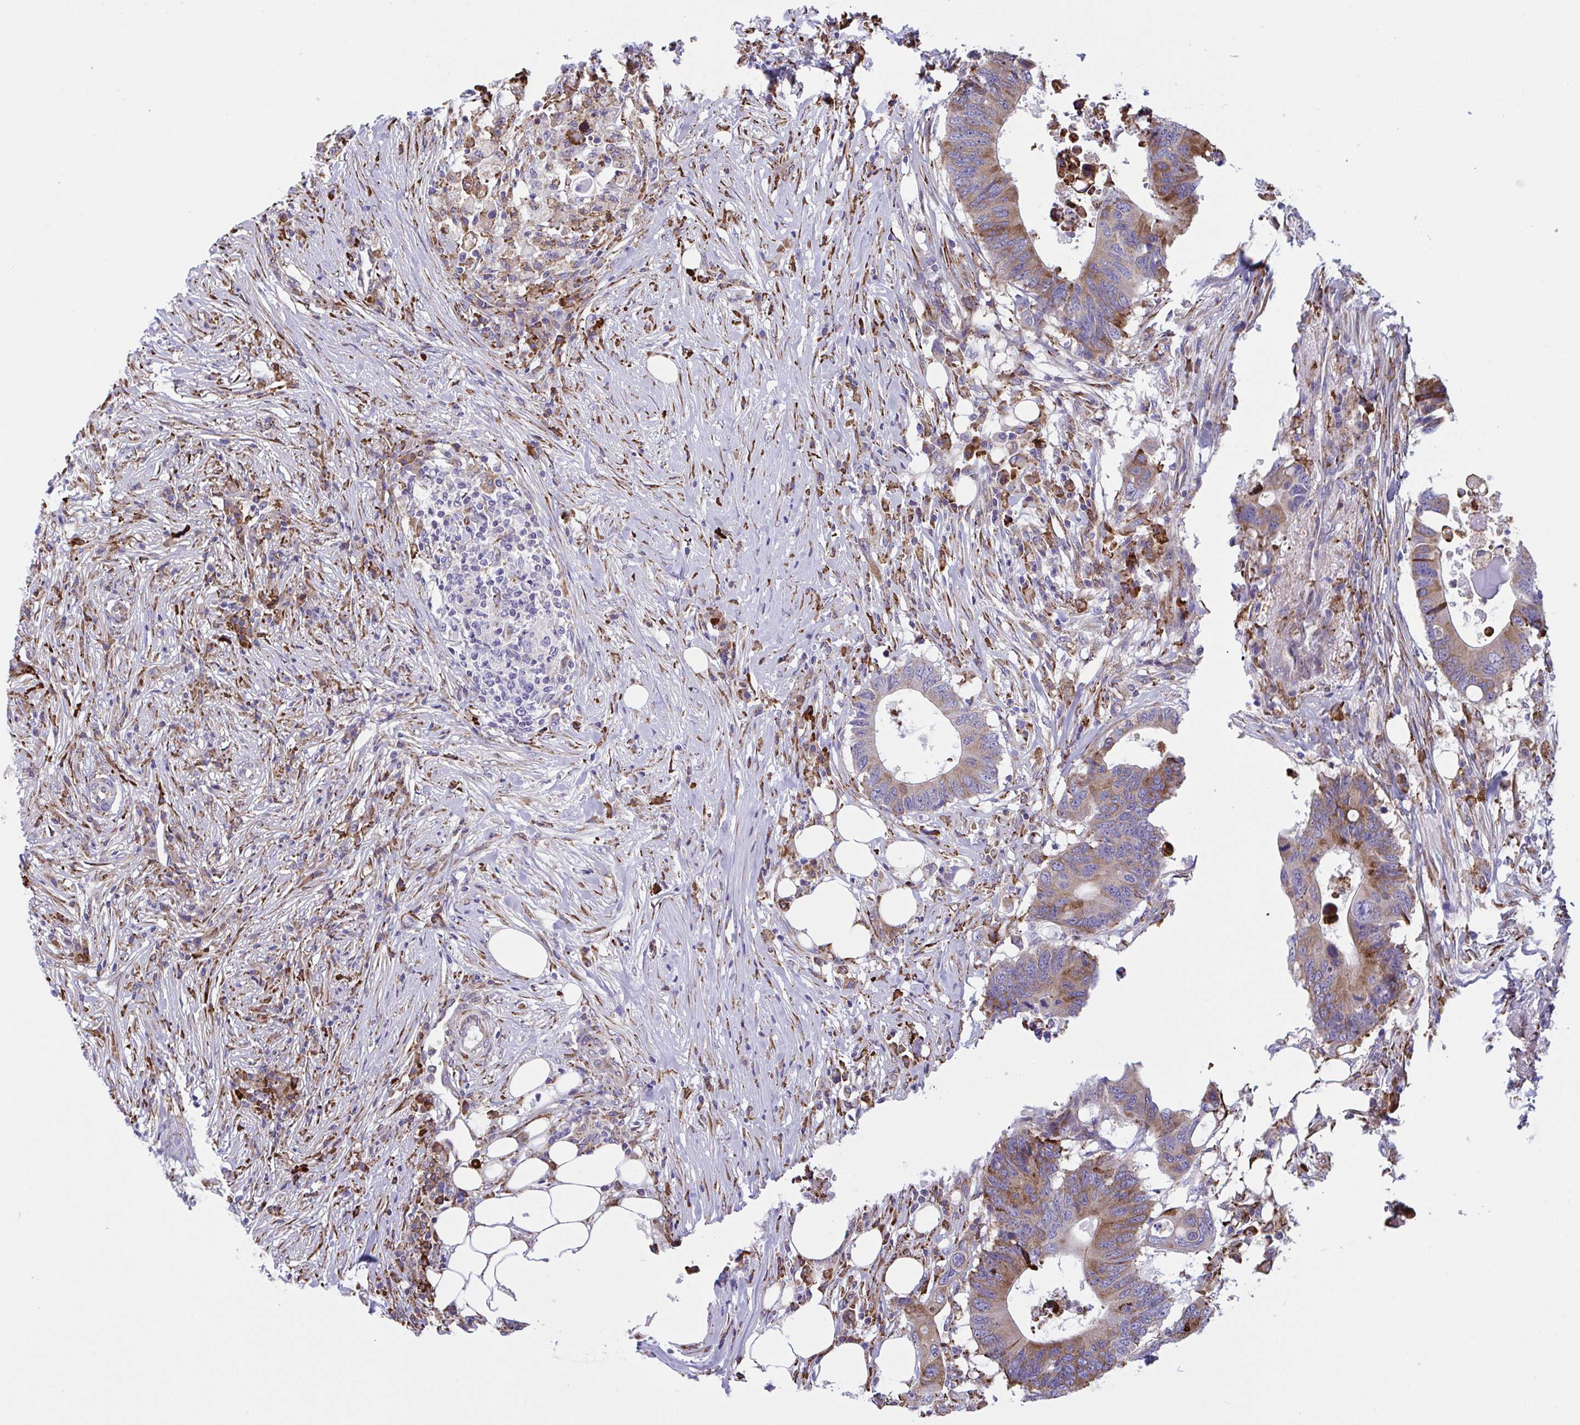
{"staining": {"intensity": "moderate", "quantity": ">75%", "location": "cytoplasmic/membranous"}, "tissue": "colorectal cancer", "cell_type": "Tumor cells", "image_type": "cancer", "snomed": [{"axis": "morphology", "description": "Adenocarcinoma, NOS"}, {"axis": "topography", "description": "Colon"}], "caption": "Immunohistochemistry (IHC) staining of colorectal adenocarcinoma, which demonstrates medium levels of moderate cytoplasmic/membranous expression in approximately >75% of tumor cells indicating moderate cytoplasmic/membranous protein positivity. The staining was performed using DAB (3,3'-diaminobenzidine) (brown) for protein detection and nuclei were counterstained in hematoxylin (blue).", "gene": "PEAK3", "patient": {"sex": "male", "age": 71}}